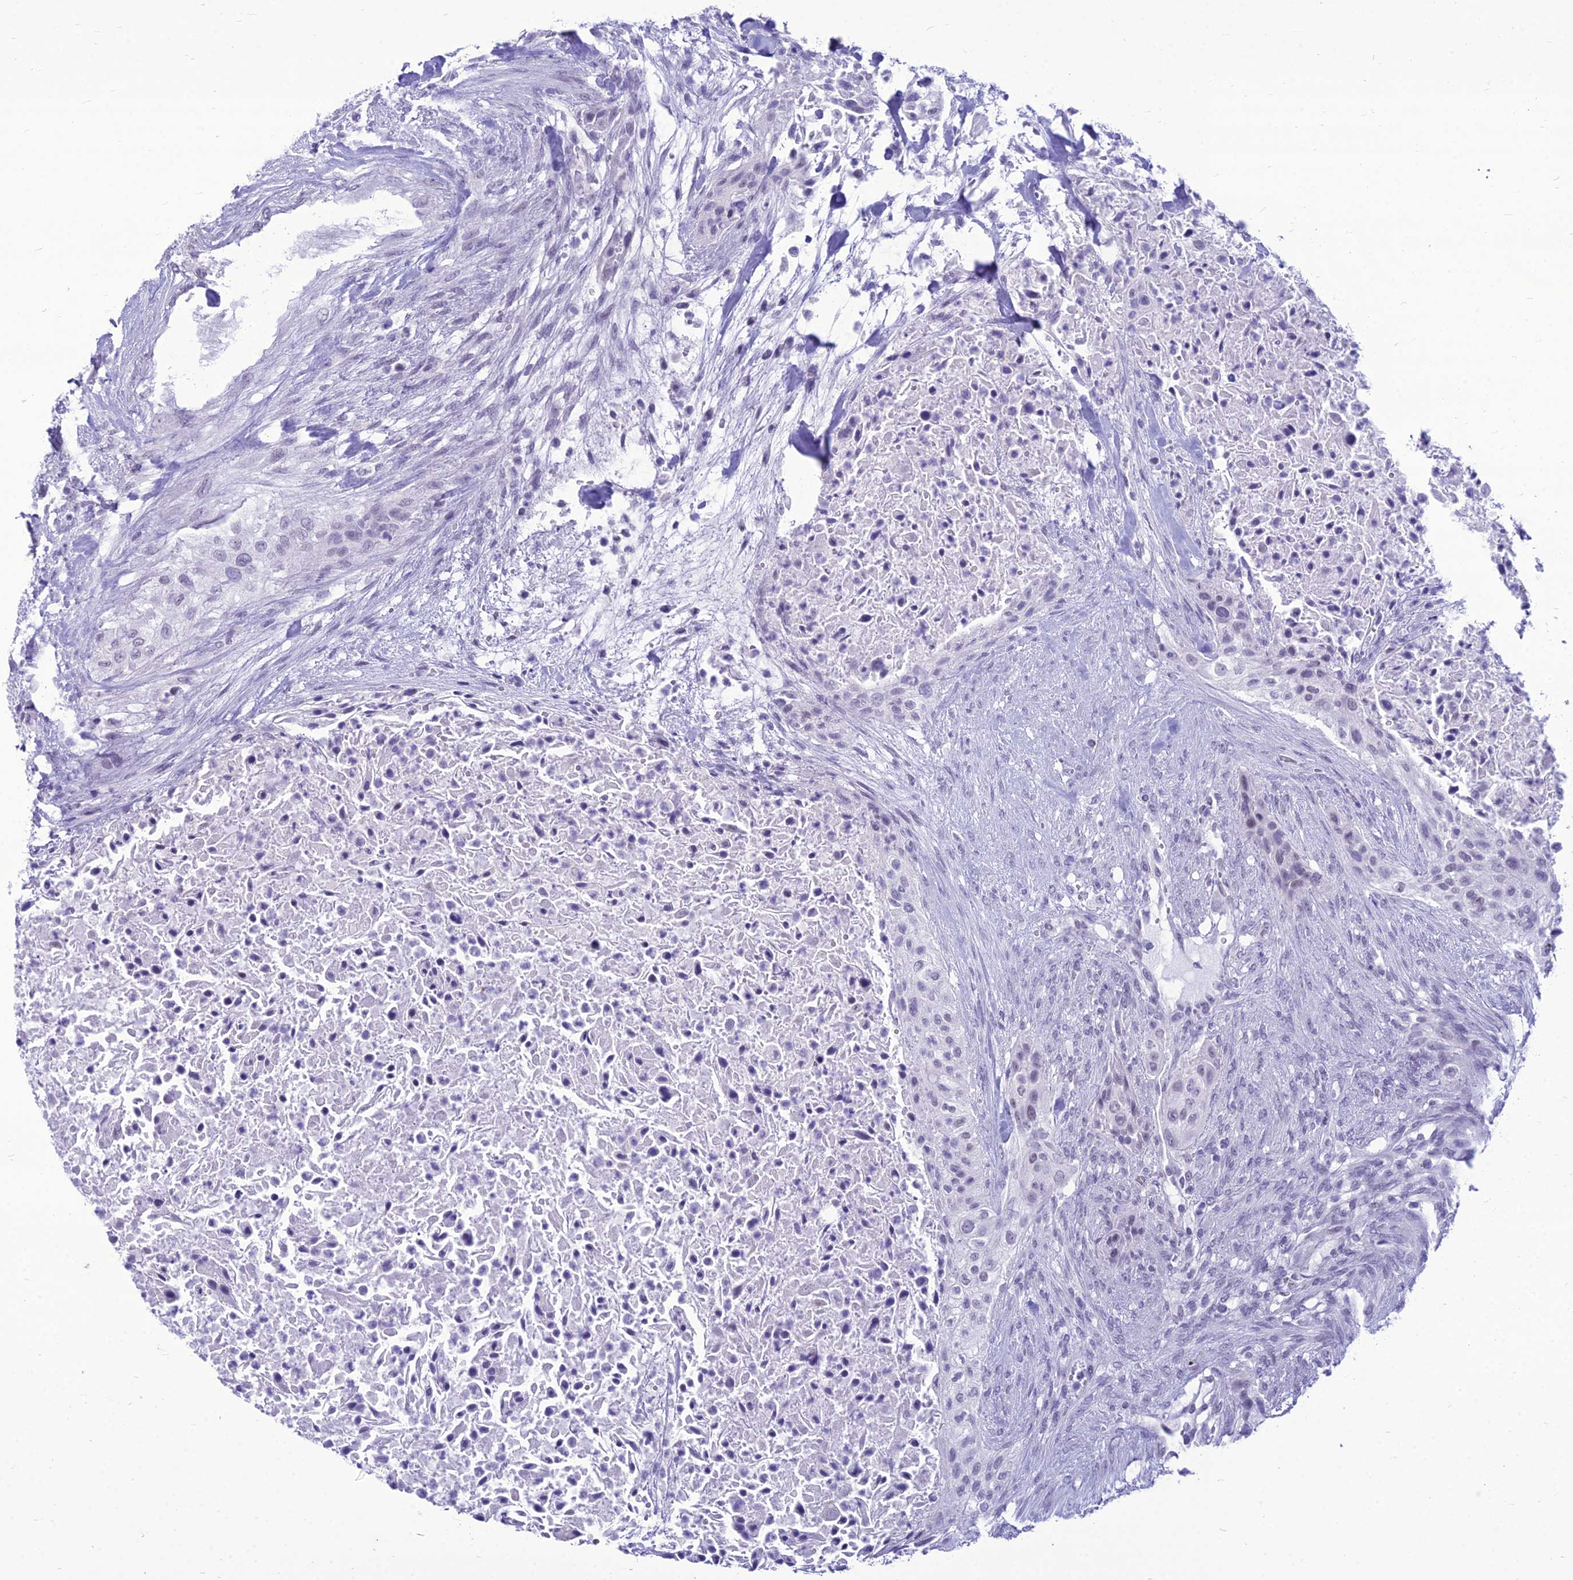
{"staining": {"intensity": "negative", "quantity": "none", "location": "none"}, "tissue": "urothelial cancer", "cell_type": "Tumor cells", "image_type": "cancer", "snomed": [{"axis": "morphology", "description": "Urothelial carcinoma, High grade"}, {"axis": "topography", "description": "Urinary bladder"}], "caption": "High power microscopy photomicrograph of an immunohistochemistry micrograph of urothelial cancer, revealing no significant positivity in tumor cells.", "gene": "DHX40", "patient": {"sex": "male", "age": 35}}